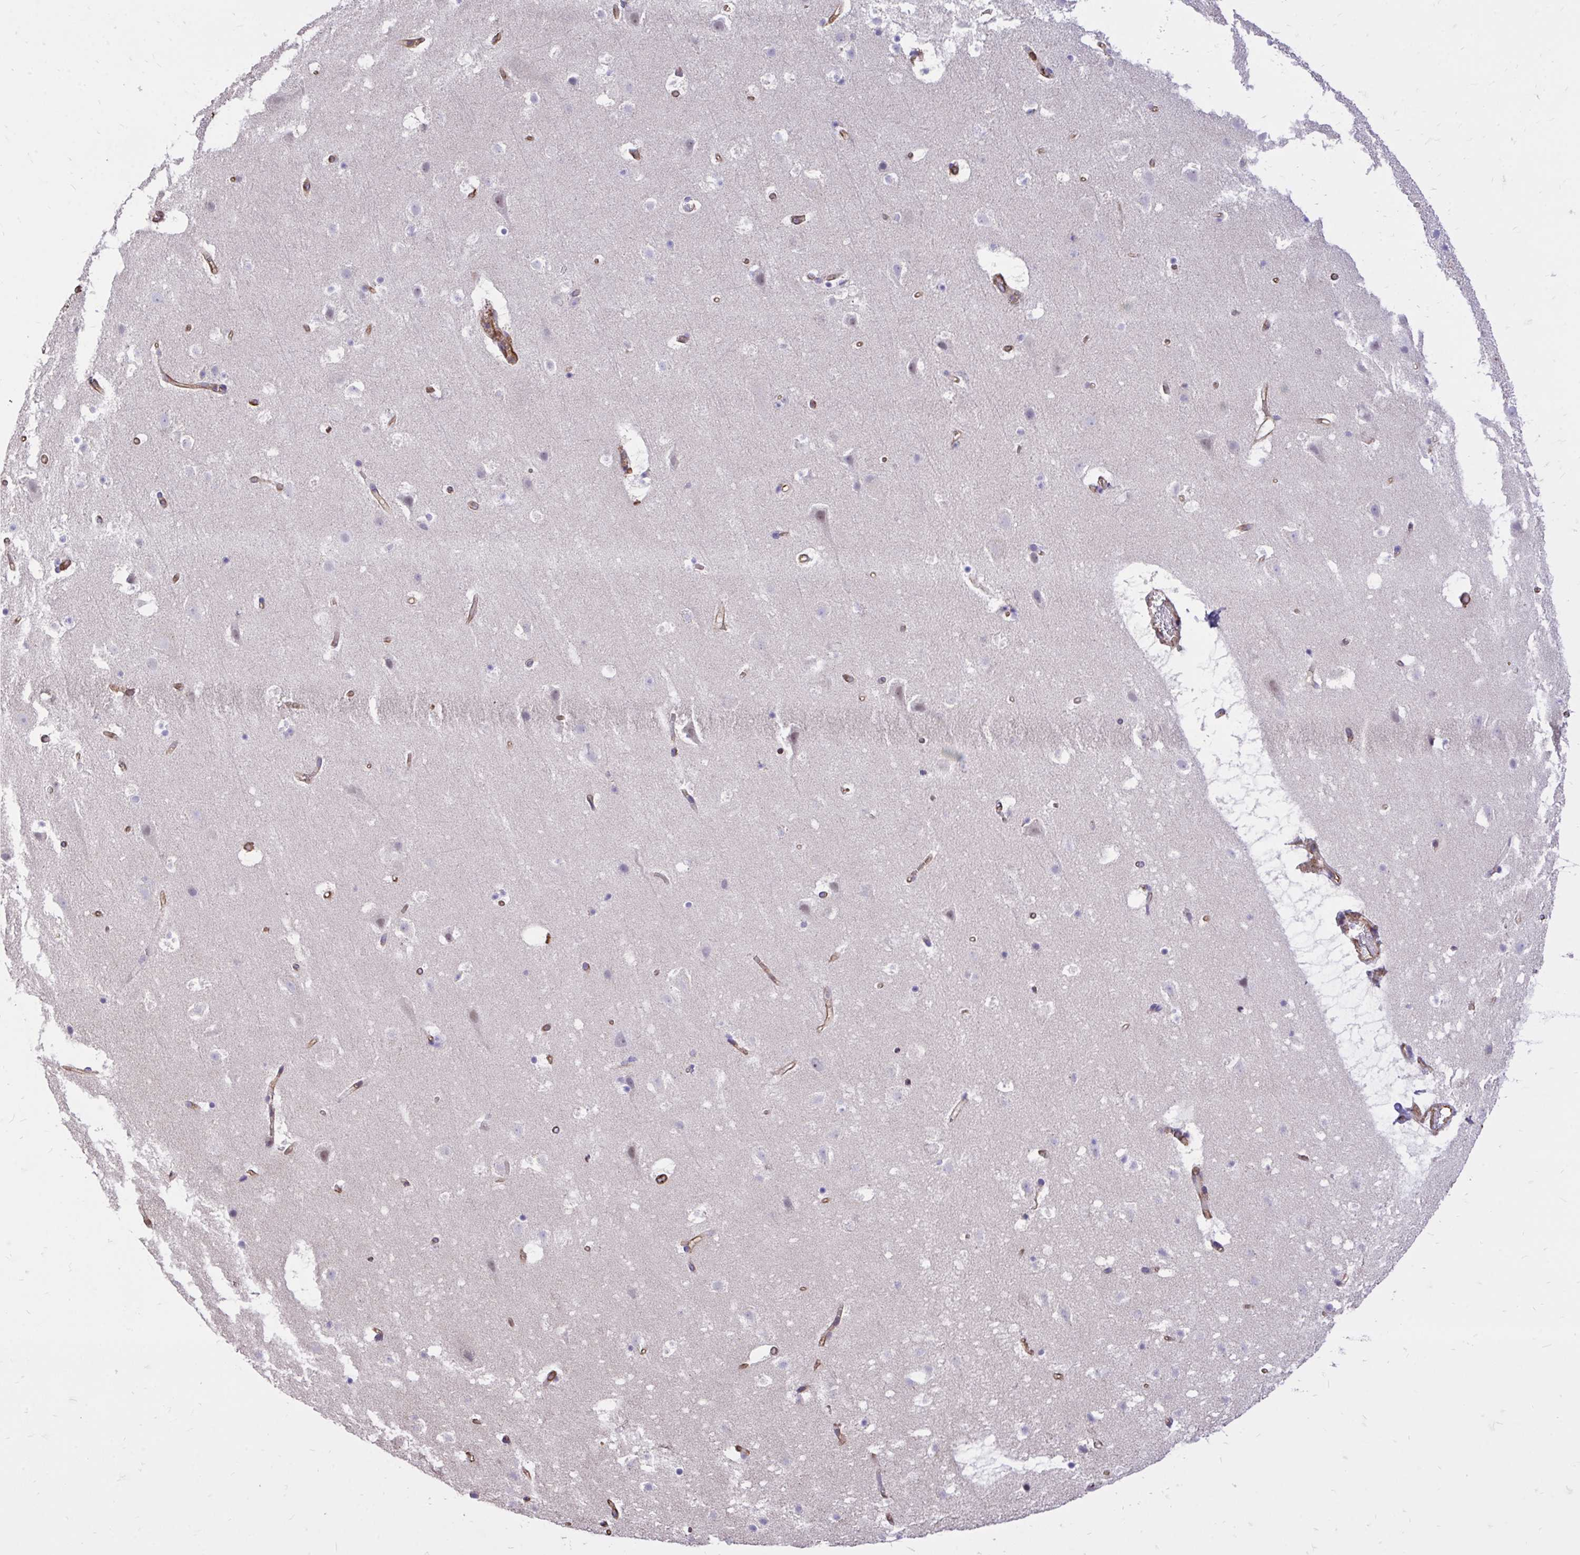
{"staining": {"intensity": "moderate", "quantity": ">75%", "location": "cytoplasmic/membranous"}, "tissue": "cerebral cortex", "cell_type": "Endothelial cells", "image_type": "normal", "snomed": [{"axis": "morphology", "description": "Normal tissue, NOS"}, {"axis": "topography", "description": "Cerebral cortex"}], "caption": "The immunohistochemical stain shows moderate cytoplasmic/membranous positivity in endothelial cells of unremarkable cerebral cortex. The staining was performed using DAB, with brown indicating positive protein expression. Nuclei are stained blue with hematoxylin.", "gene": "RNF103", "patient": {"sex": "female", "age": 42}}